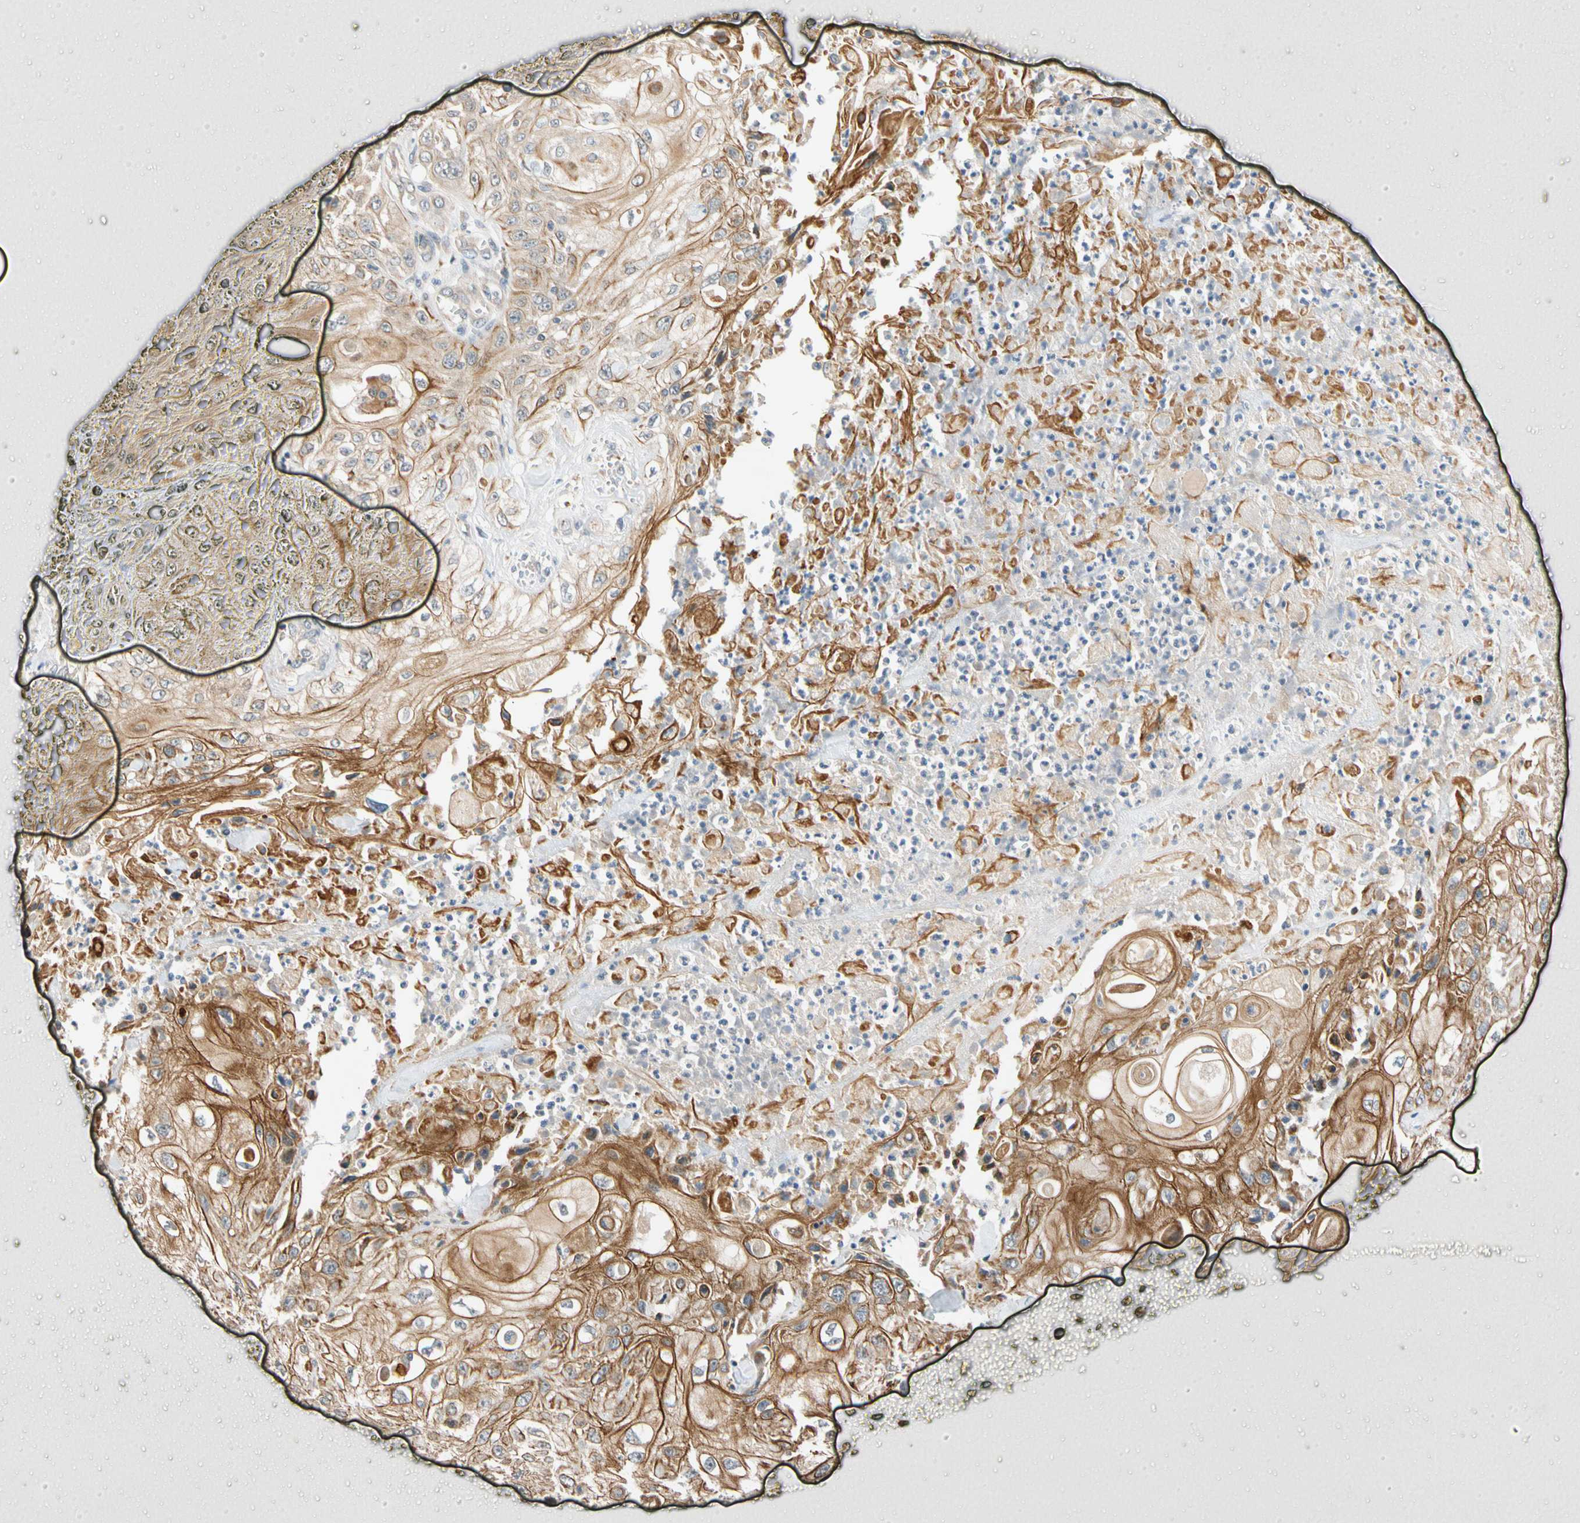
{"staining": {"intensity": "strong", "quantity": ">75%", "location": "cytoplasmic/membranous"}, "tissue": "skin cancer", "cell_type": "Tumor cells", "image_type": "cancer", "snomed": [{"axis": "morphology", "description": "Squamous cell carcinoma, NOS"}, {"axis": "morphology", "description": "Squamous cell carcinoma, metastatic, NOS"}, {"axis": "topography", "description": "Skin"}, {"axis": "topography", "description": "Lymph node"}], "caption": "The micrograph reveals immunohistochemical staining of skin metastatic squamous cell carcinoma. There is strong cytoplasmic/membranous positivity is seen in approximately >75% of tumor cells. Nuclei are stained in blue.", "gene": "CNST", "patient": {"sex": "male", "age": 75}}